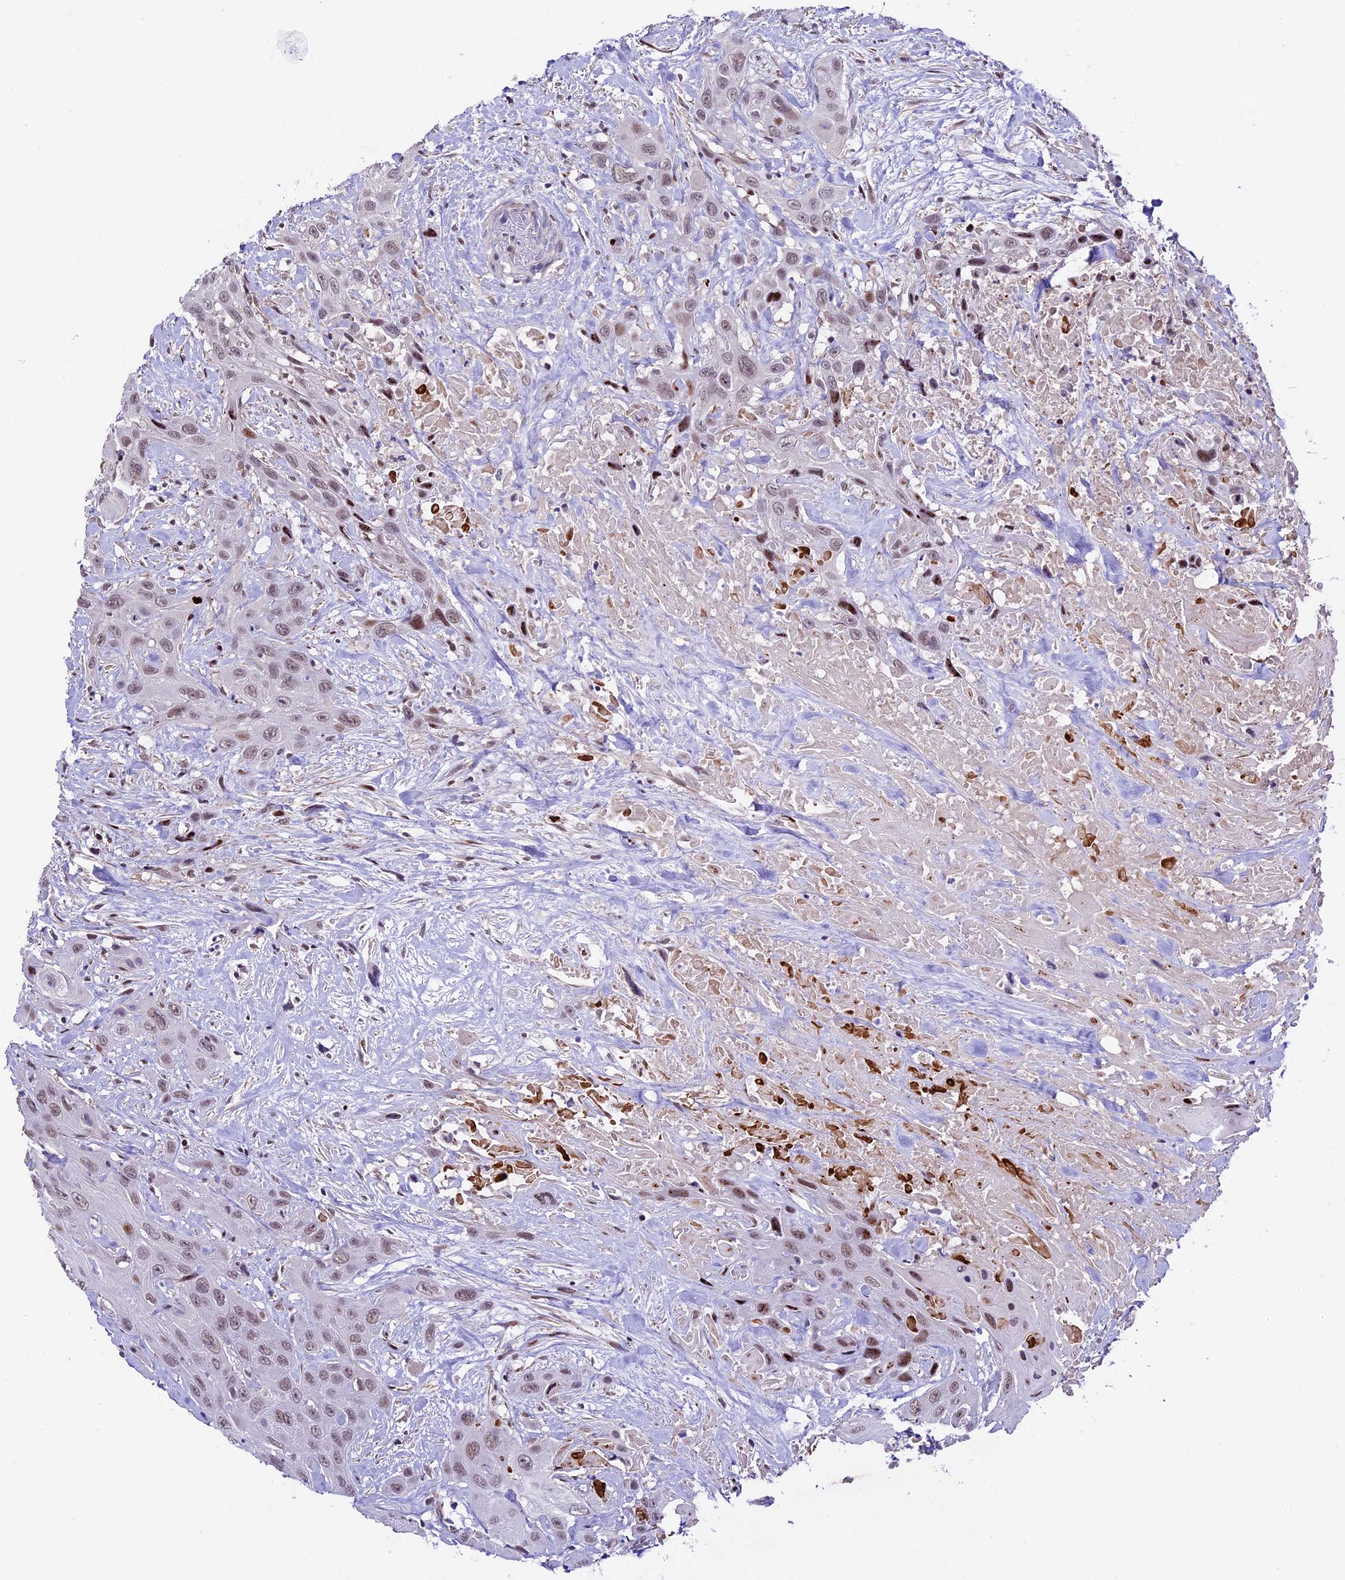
{"staining": {"intensity": "weak", "quantity": ">75%", "location": "nuclear"}, "tissue": "head and neck cancer", "cell_type": "Tumor cells", "image_type": "cancer", "snomed": [{"axis": "morphology", "description": "Squamous cell carcinoma, NOS"}, {"axis": "topography", "description": "Head-Neck"}], "caption": "A high-resolution photomicrograph shows immunohistochemistry (IHC) staining of head and neck cancer, which shows weak nuclear expression in approximately >75% of tumor cells.", "gene": "TCP11L2", "patient": {"sex": "male", "age": 81}}